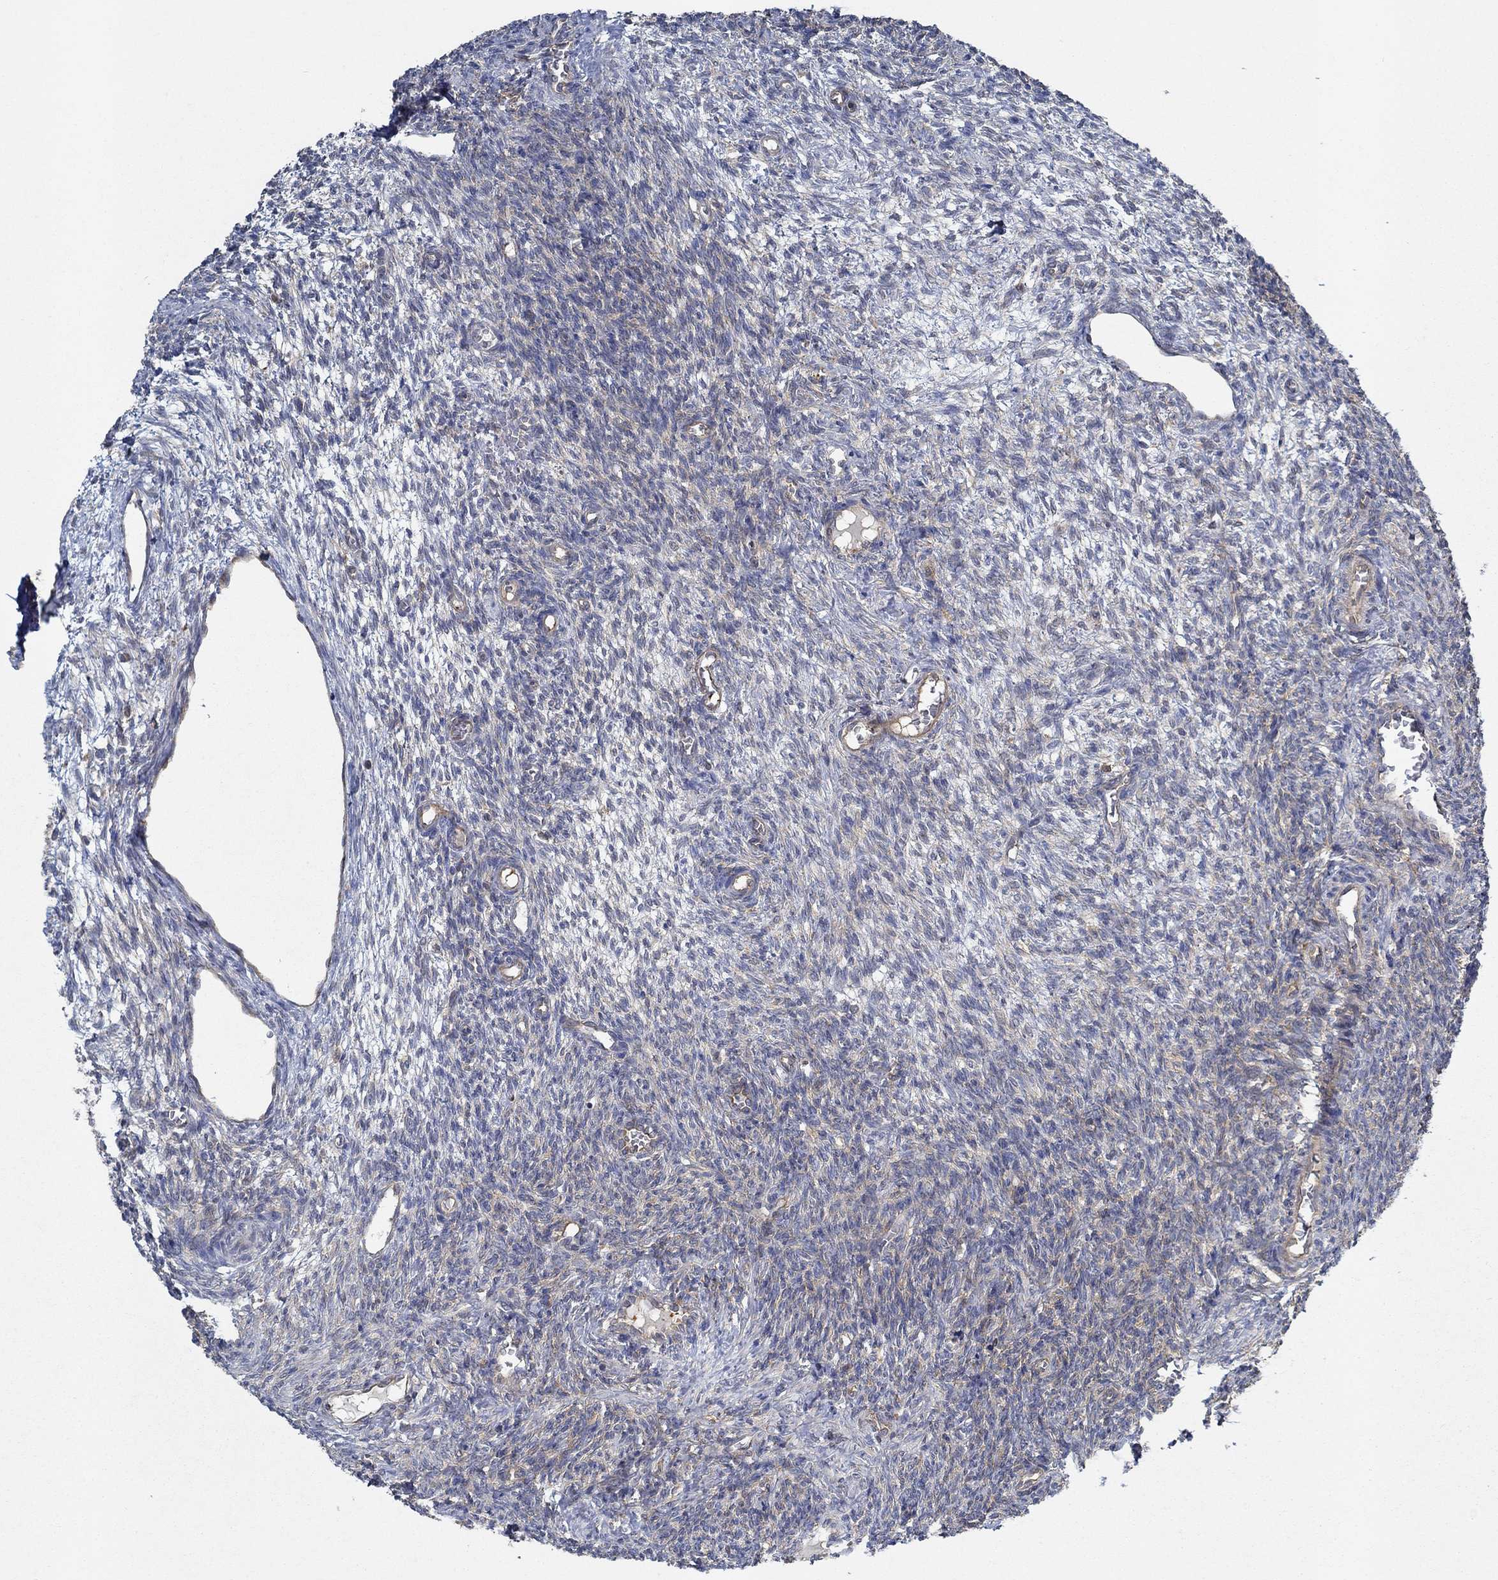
{"staining": {"intensity": "moderate", "quantity": "<25%", "location": "cytoplasmic/membranous"}, "tissue": "ovary", "cell_type": "Follicle cells", "image_type": "normal", "snomed": [{"axis": "morphology", "description": "Normal tissue, NOS"}, {"axis": "topography", "description": "Ovary"}], "caption": "IHC image of benign ovary stained for a protein (brown), which displays low levels of moderate cytoplasmic/membranous positivity in about <25% of follicle cells.", "gene": "MTHFR", "patient": {"sex": "female", "age": 27}}